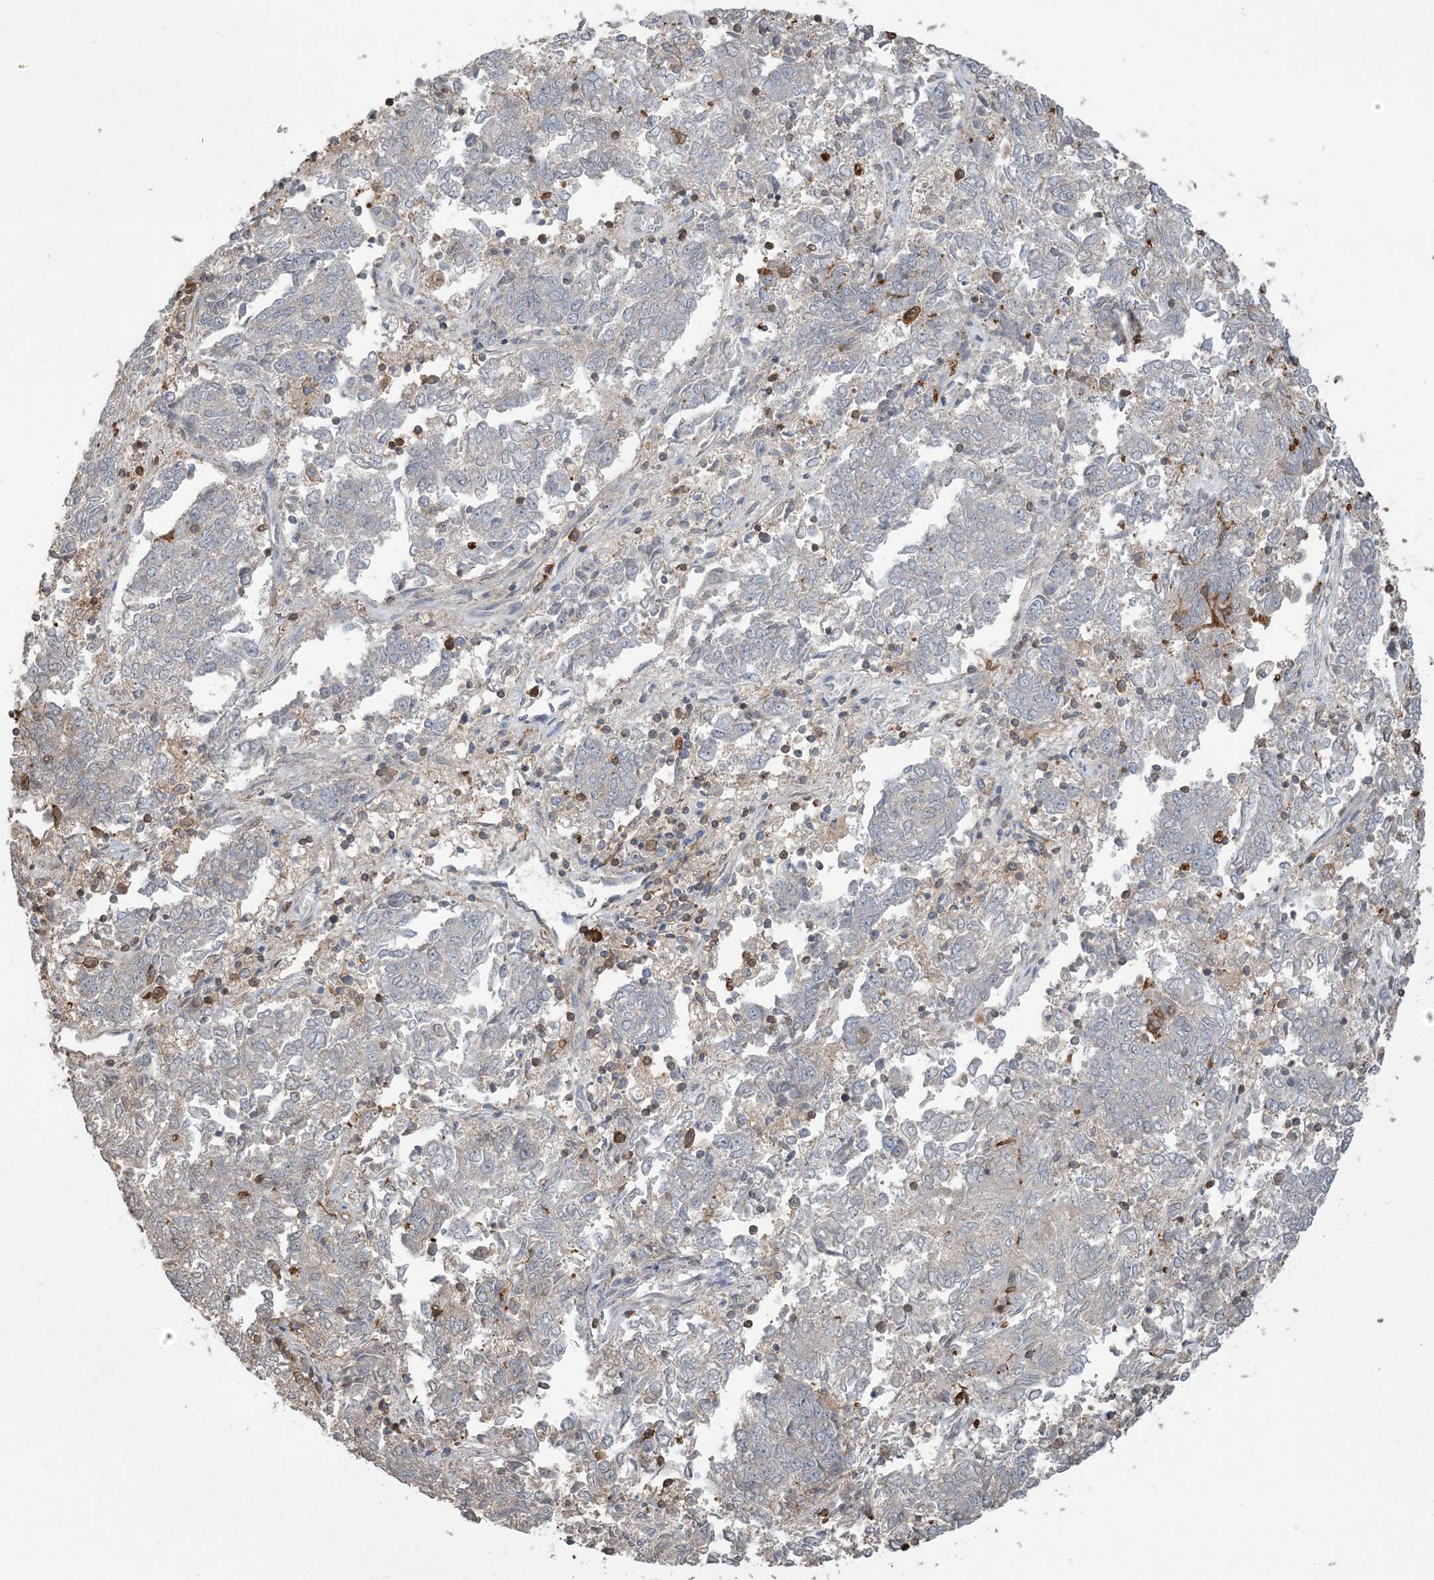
{"staining": {"intensity": "negative", "quantity": "none", "location": "none"}, "tissue": "endometrial cancer", "cell_type": "Tumor cells", "image_type": "cancer", "snomed": [{"axis": "morphology", "description": "Adenocarcinoma, NOS"}, {"axis": "topography", "description": "Endometrium"}], "caption": "DAB immunohistochemical staining of adenocarcinoma (endometrial) displays no significant positivity in tumor cells.", "gene": "TMSB4X", "patient": {"sex": "female", "age": 80}}